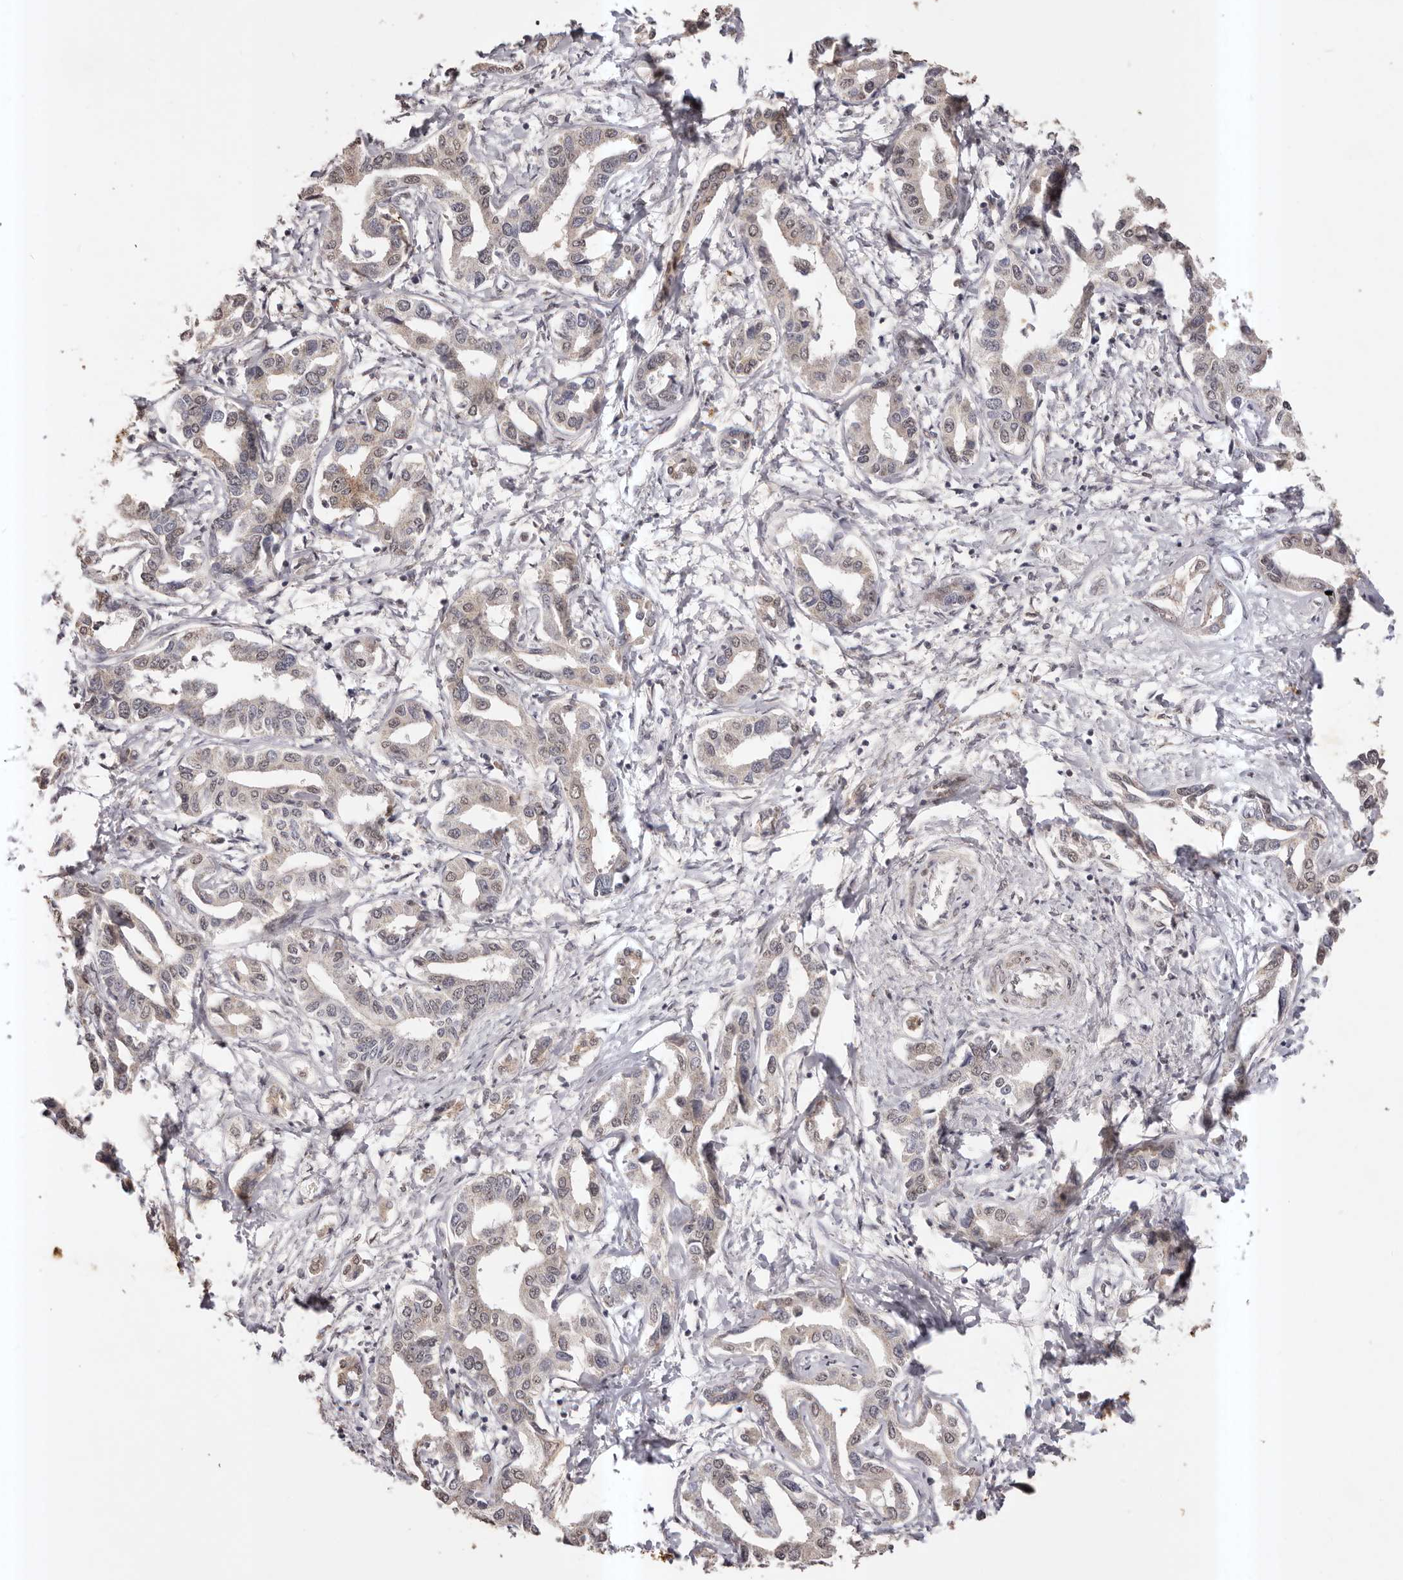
{"staining": {"intensity": "weak", "quantity": "25%-75%", "location": "nuclear"}, "tissue": "liver cancer", "cell_type": "Tumor cells", "image_type": "cancer", "snomed": [{"axis": "morphology", "description": "Cholangiocarcinoma"}, {"axis": "topography", "description": "Liver"}], "caption": "Brown immunohistochemical staining in human liver cancer exhibits weak nuclear staining in about 25%-75% of tumor cells.", "gene": "RPS6KA5", "patient": {"sex": "male", "age": 59}}